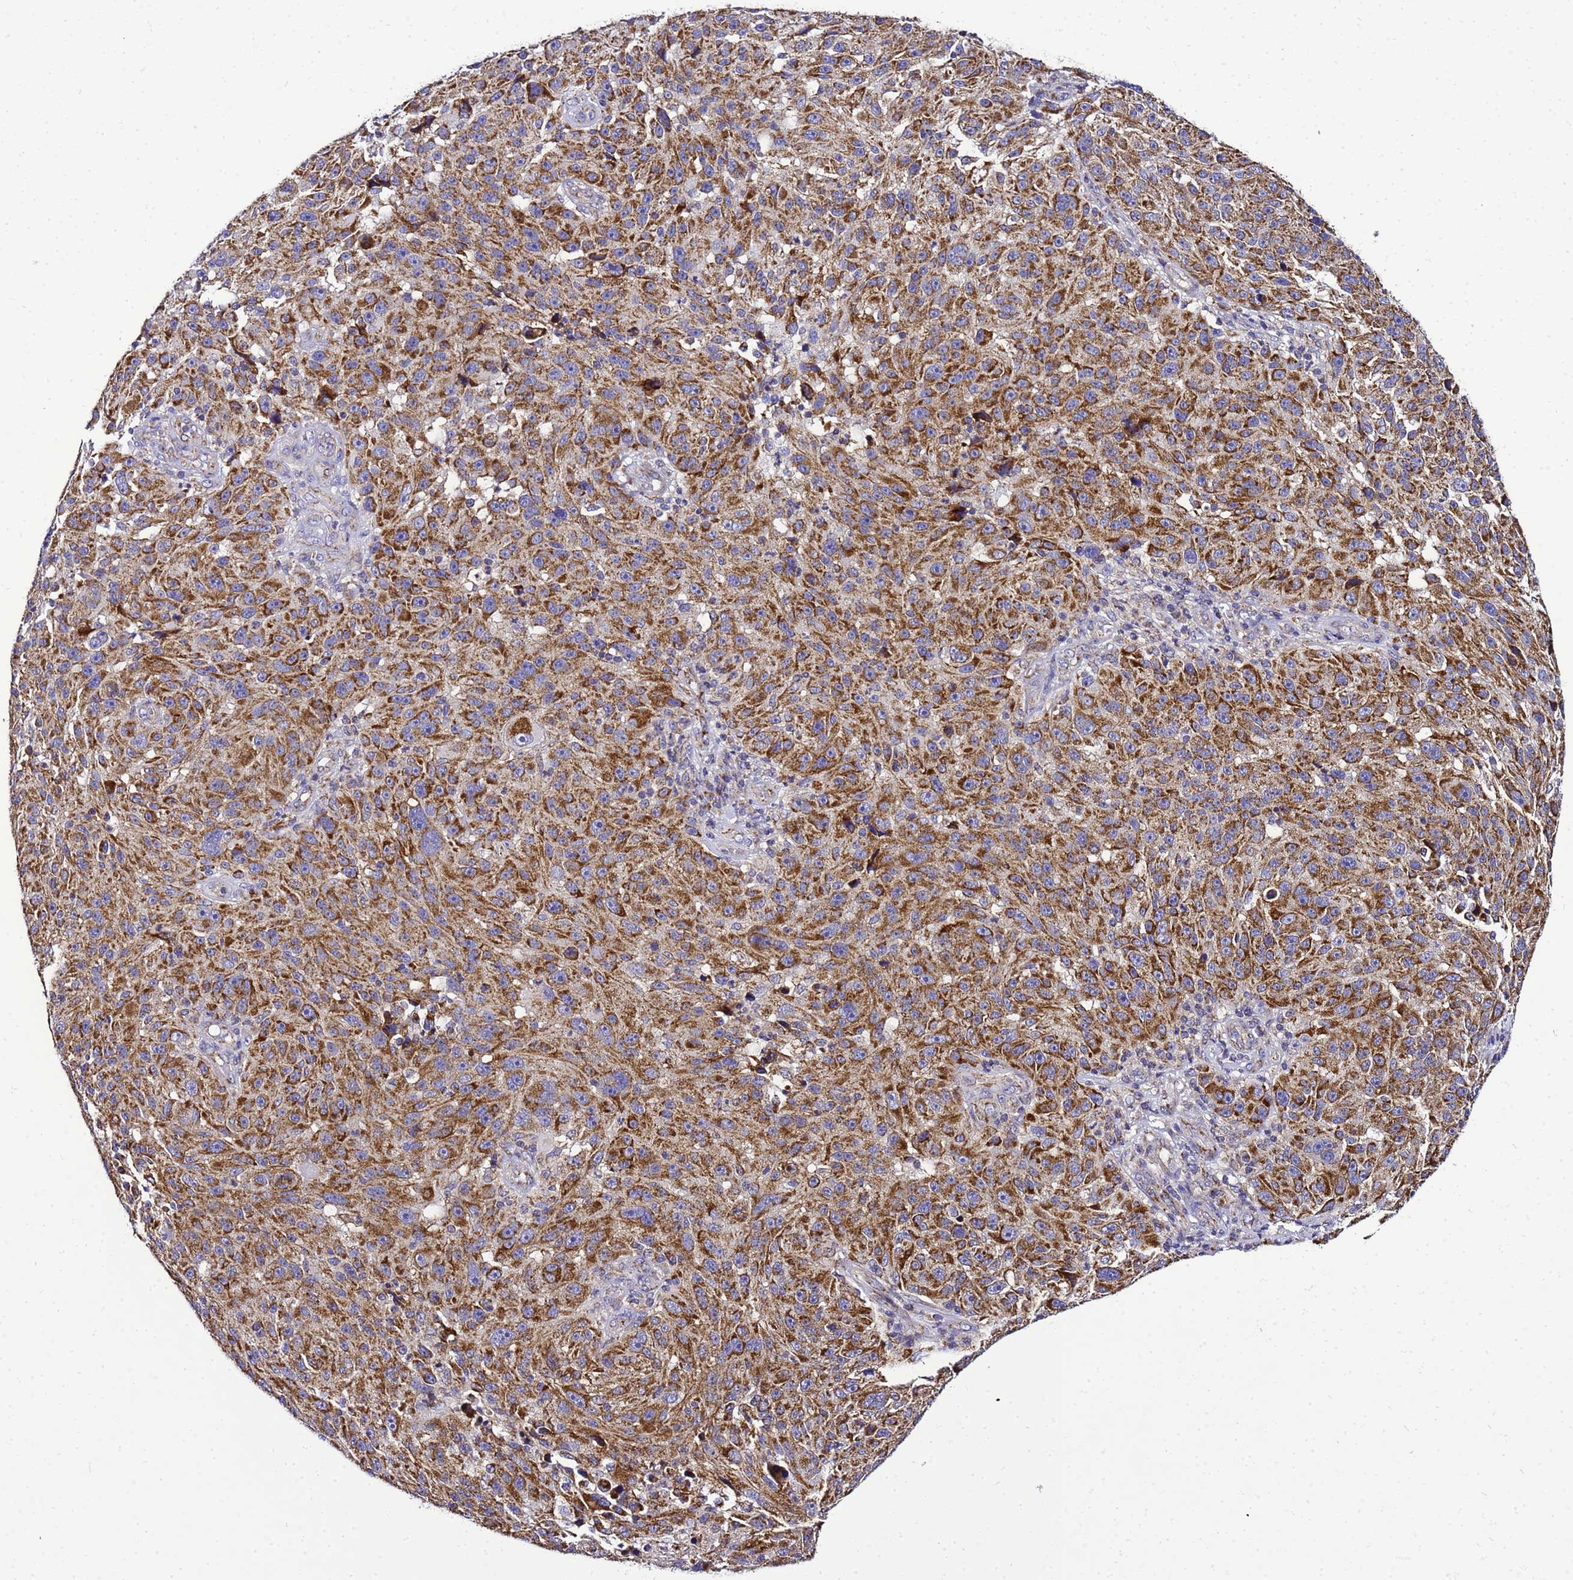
{"staining": {"intensity": "moderate", "quantity": ">75%", "location": "cytoplasmic/membranous"}, "tissue": "melanoma", "cell_type": "Tumor cells", "image_type": "cancer", "snomed": [{"axis": "morphology", "description": "Malignant melanoma, NOS"}, {"axis": "topography", "description": "Skin"}], "caption": "Approximately >75% of tumor cells in human melanoma demonstrate moderate cytoplasmic/membranous protein positivity as visualized by brown immunohistochemical staining.", "gene": "HIGD2A", "patient": {"sex": "male", "age": 53}}